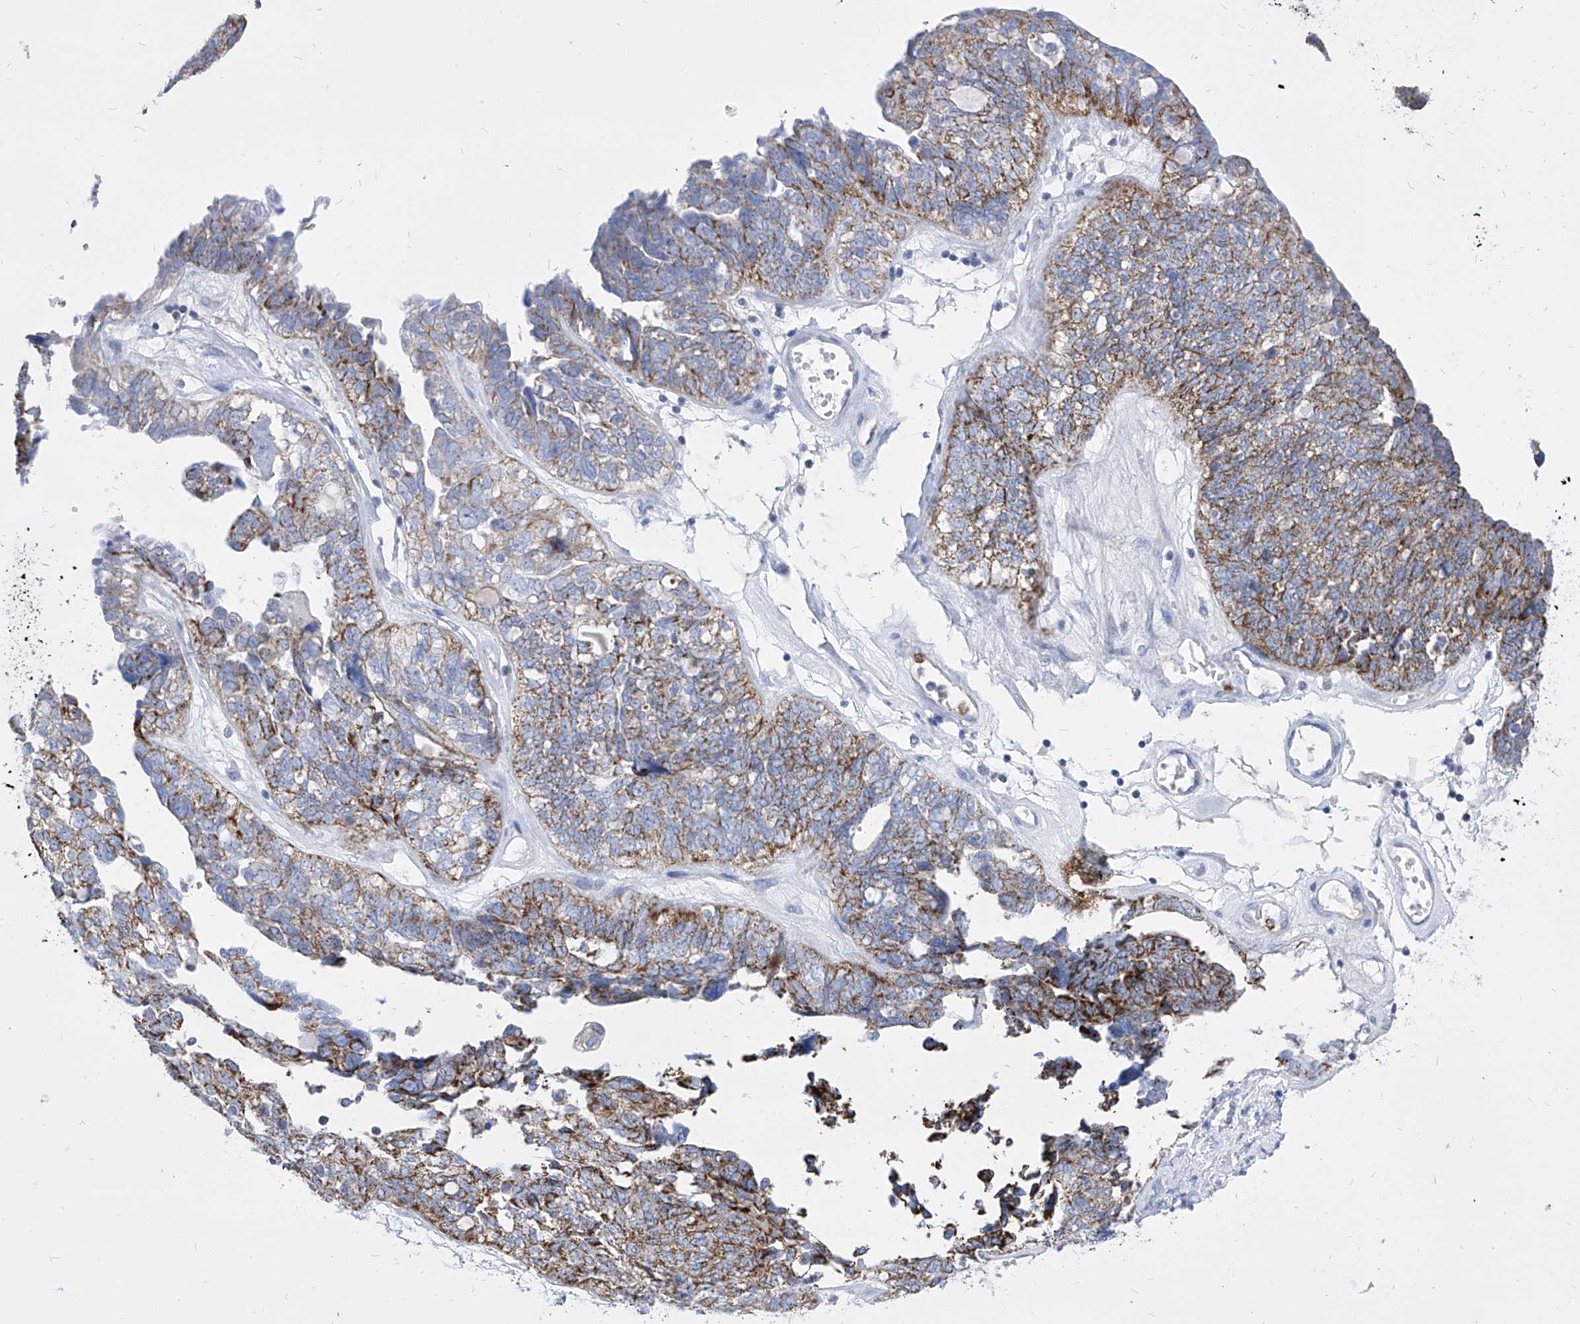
{"staining": {"intensity": "moderate", "quantity": ">75%", "location": "cytoplasmic/membranous"}, "tissue": "ovarian cancer", "cell_type": "Tumor cells", "image_type": "cancer", "snomed": [{"axis": "morphology", "description": "Cystadenocarcinoma, serous, NOS"}, {"axis": "topography", "description": "Ovary"}], "caption": "Immunohistochemistry (IHC) (DAB (3,3'-diaminobenzidine)) staining of human ovarian serous cystadenocarcinoma reveals moderate cytoplasmic/membranous protein expression in about >75% of tumor cells. Immunohistochemistry stains the protein in brown and the nuclei are stained blue.", "gene": "COQ3", "patient": {"sex": "female", "age": 79}}